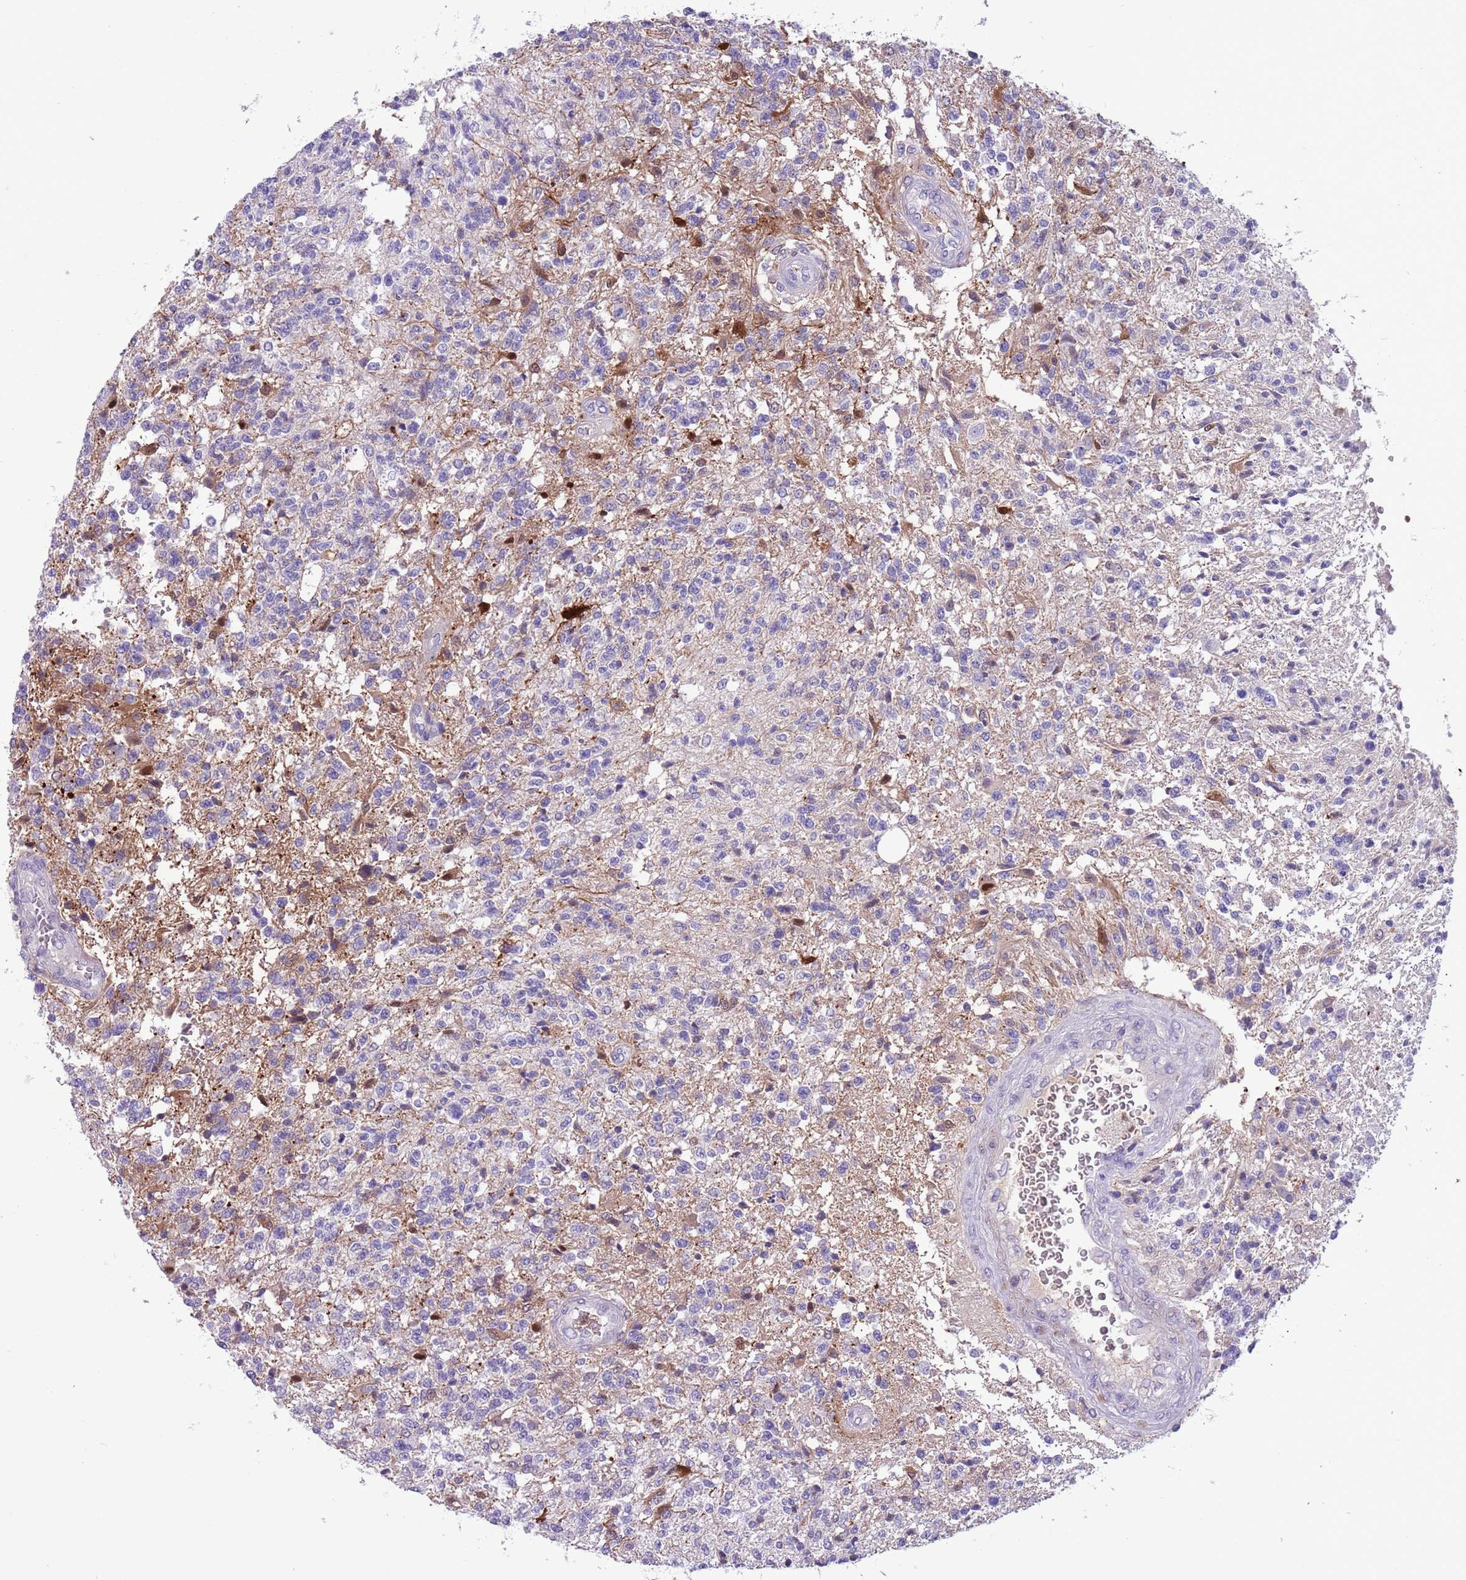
{"staining": {"intensity": "moderate", "quantity": "<25%", "location": "cytoplasmic/membranous,nuclear"}, "tissue": "glioma", "cell_type": "Tumor cells", "image_type": "cancer", "snomed": [{"axis": "morphology", "description": "Glioma, malignant, High grade"}, {"axis": "topography", "description": "Brain"}], "caption": "This image reveals IHC staining of malignant high-grade glioma, with low moderate cytoplasmic/membranous and nuclear expression in about <25% of tumor cells.", "gene": "PFKFB2", "patient": {"sex": "male", "age": 56}}